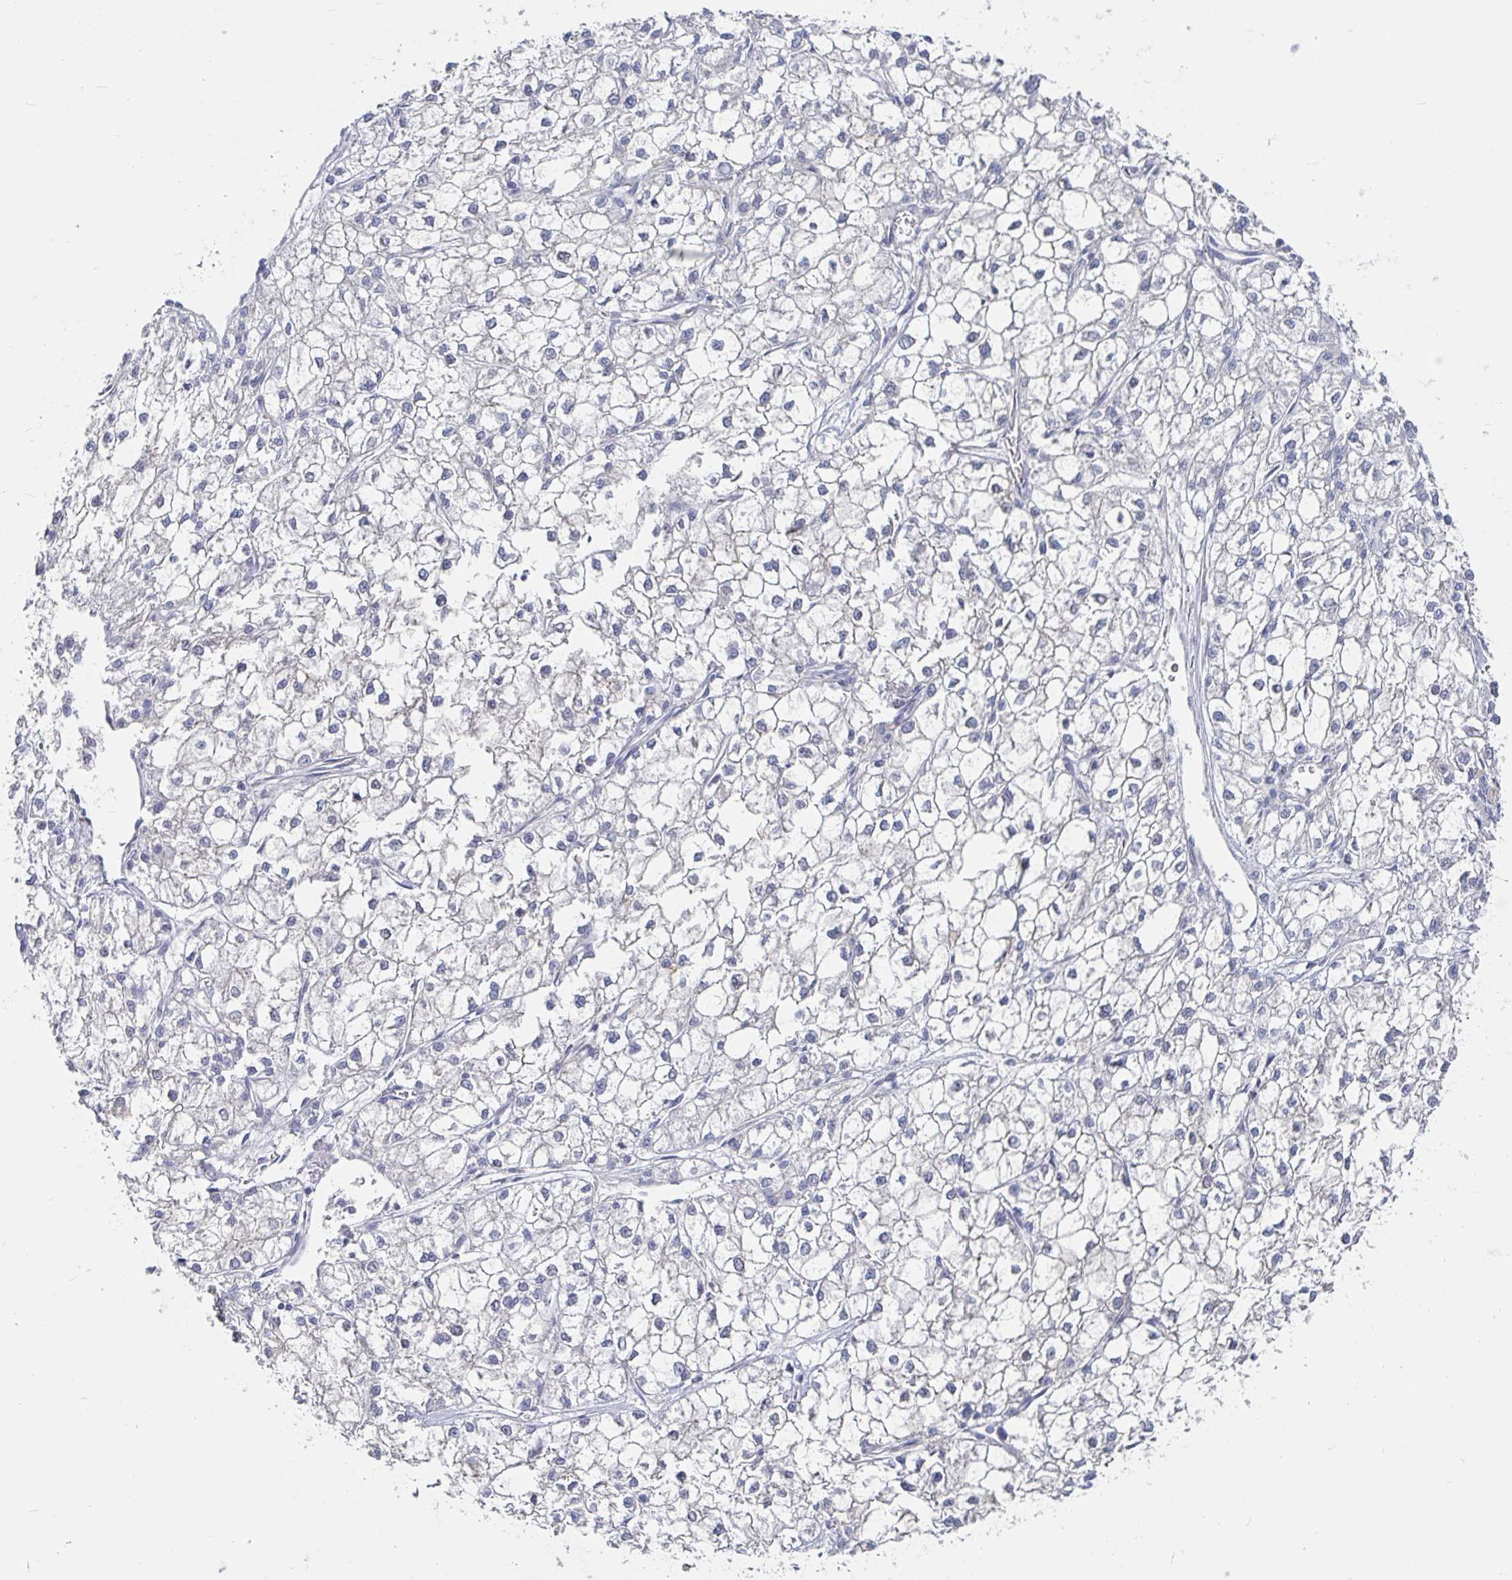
{"staining": {"intensity": "negative", "quantity": "none", "location": "none"}, "tissue": "liver cancer", "cell_type": "Tumor cells", "image_type": "cancer", "snomed": [{"axis": "morphology", "description": "Carcinoma, Hepatocellular, NOS"}, {"axis": "topography", "description": "Liver"}], "caption": "Tumor cells are negative for protein expression in human liver cancer (hepatocellular carcinoma).", "gene": "SPPL3", "patient": {"sex": "female", "age": 43}}